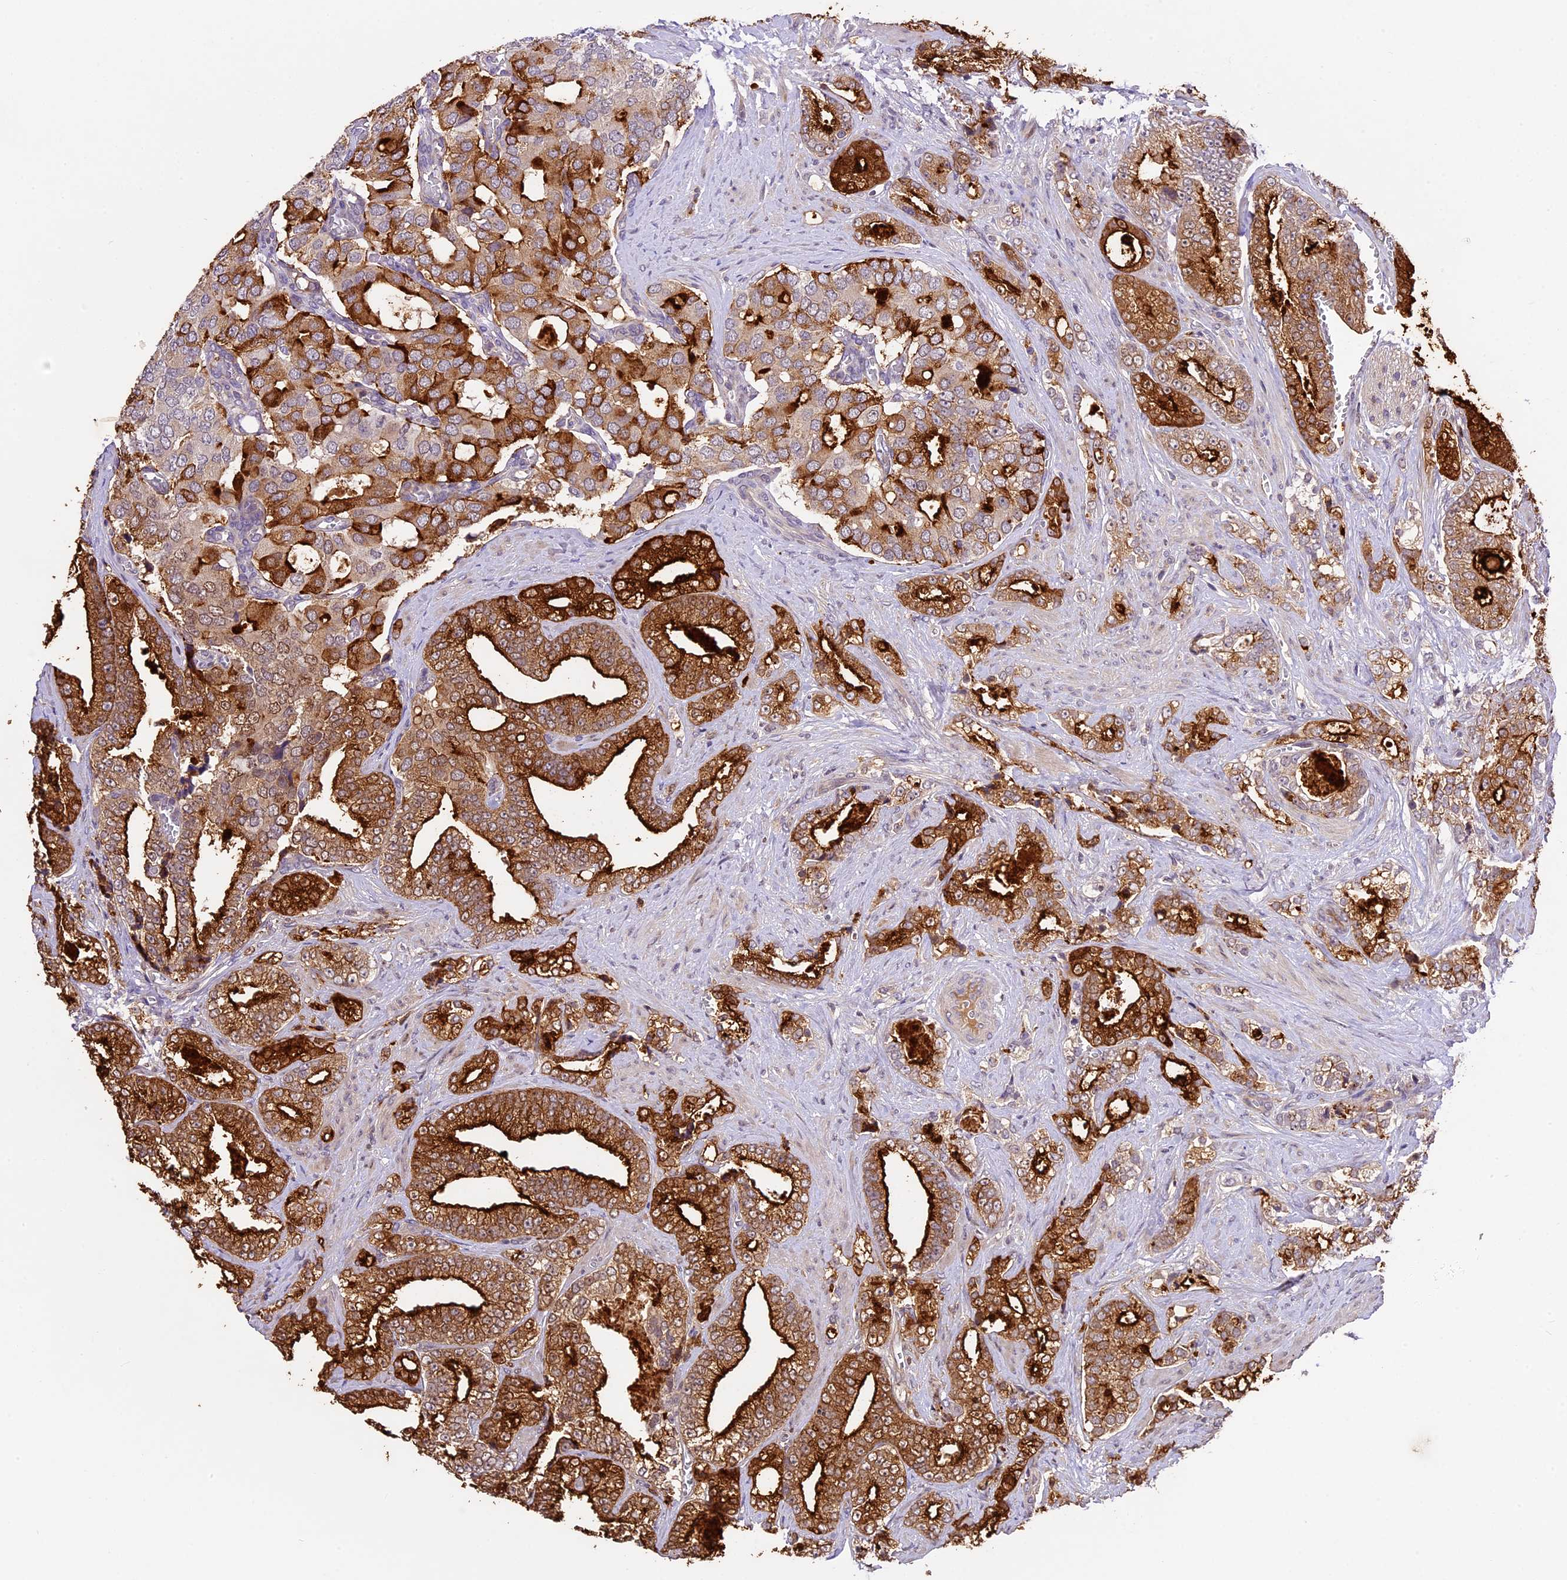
{"staining": {"intensity": "strong", "quantity": ">75%", "location": "cytoplasmic/membranous"}, "tissue": "prostate cancer", "cell_type": "Tumor cells", "image_type": "cancer", "snomed": [{"axis": "morphology", "description": "Adenocarcinoma, High grade"}, {"axis": "topography", "description": "Prostate and seminal vesicle, NOS"}], "caption": "Protein staining of prostate cancer tissue displays strong cytoplasmic/membranous expression in about >75% of tumor cells. (Stains: DAB in brown, nuclei in blue, Microscopy: brightfield microscopy at high magnification).", "gene": "DGKH", "patient": {"sex": "male", "age": 67}}